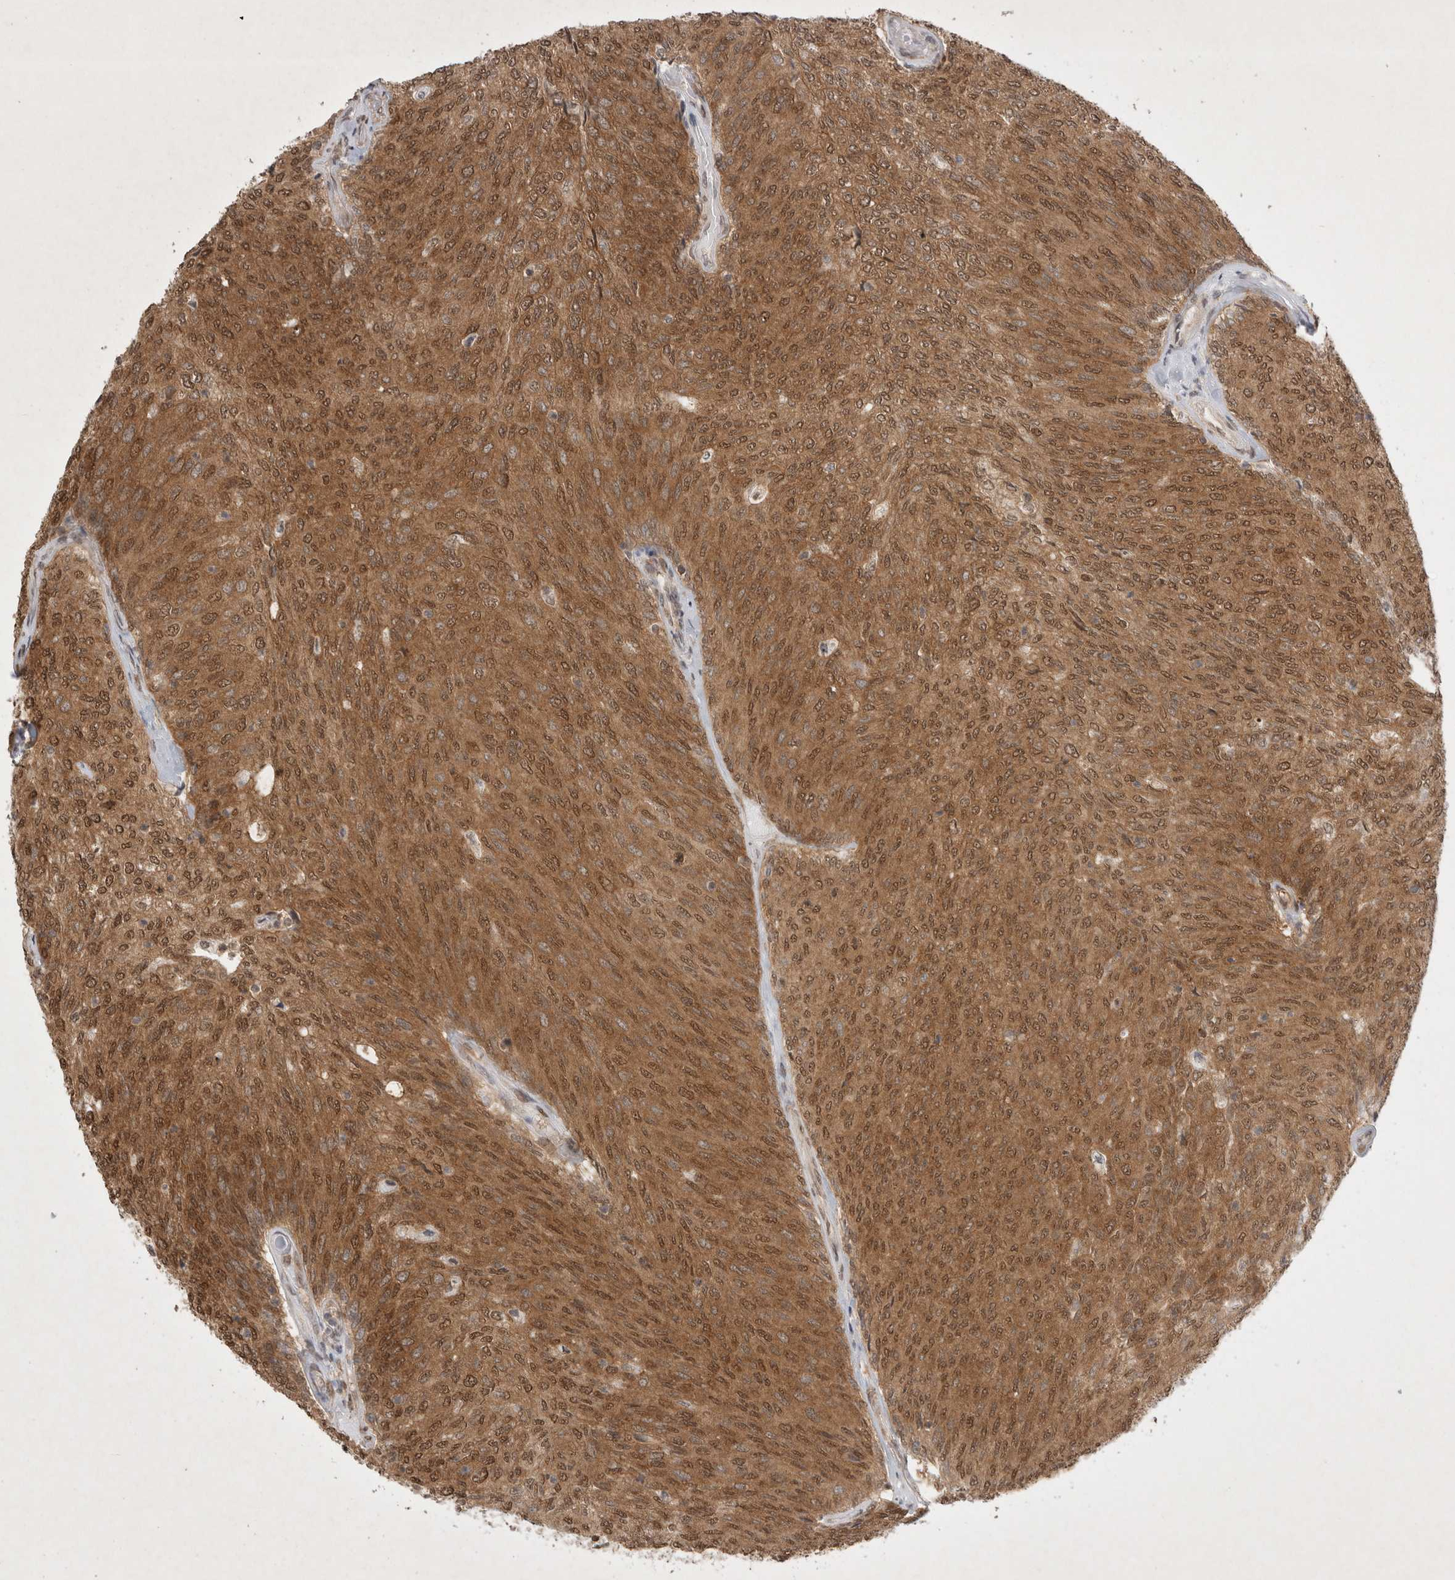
{"staining": {"intensity": "strong", "quantity": ">75%", "location": "cytoplasmic/membranous,nuclear"}, "tissue": "urothelial cancer", "cell_type": "Tumor cells", "image_type": "cancer", "snomed": [{"axis": "morphology", "description": "Urothelial carcinoma, Low grade"}, {"axis": "topography", "description": "Urinary bladder"}], "caption": "Immunohistochemical staining of low-grade urothelial carcinoma exhibits strong cytoplasmic/membranous and nuclear protein staining in about >75% of tumor cells.", "gene": "WIPF2", "patient": {"sex": "female", "age": 79}}